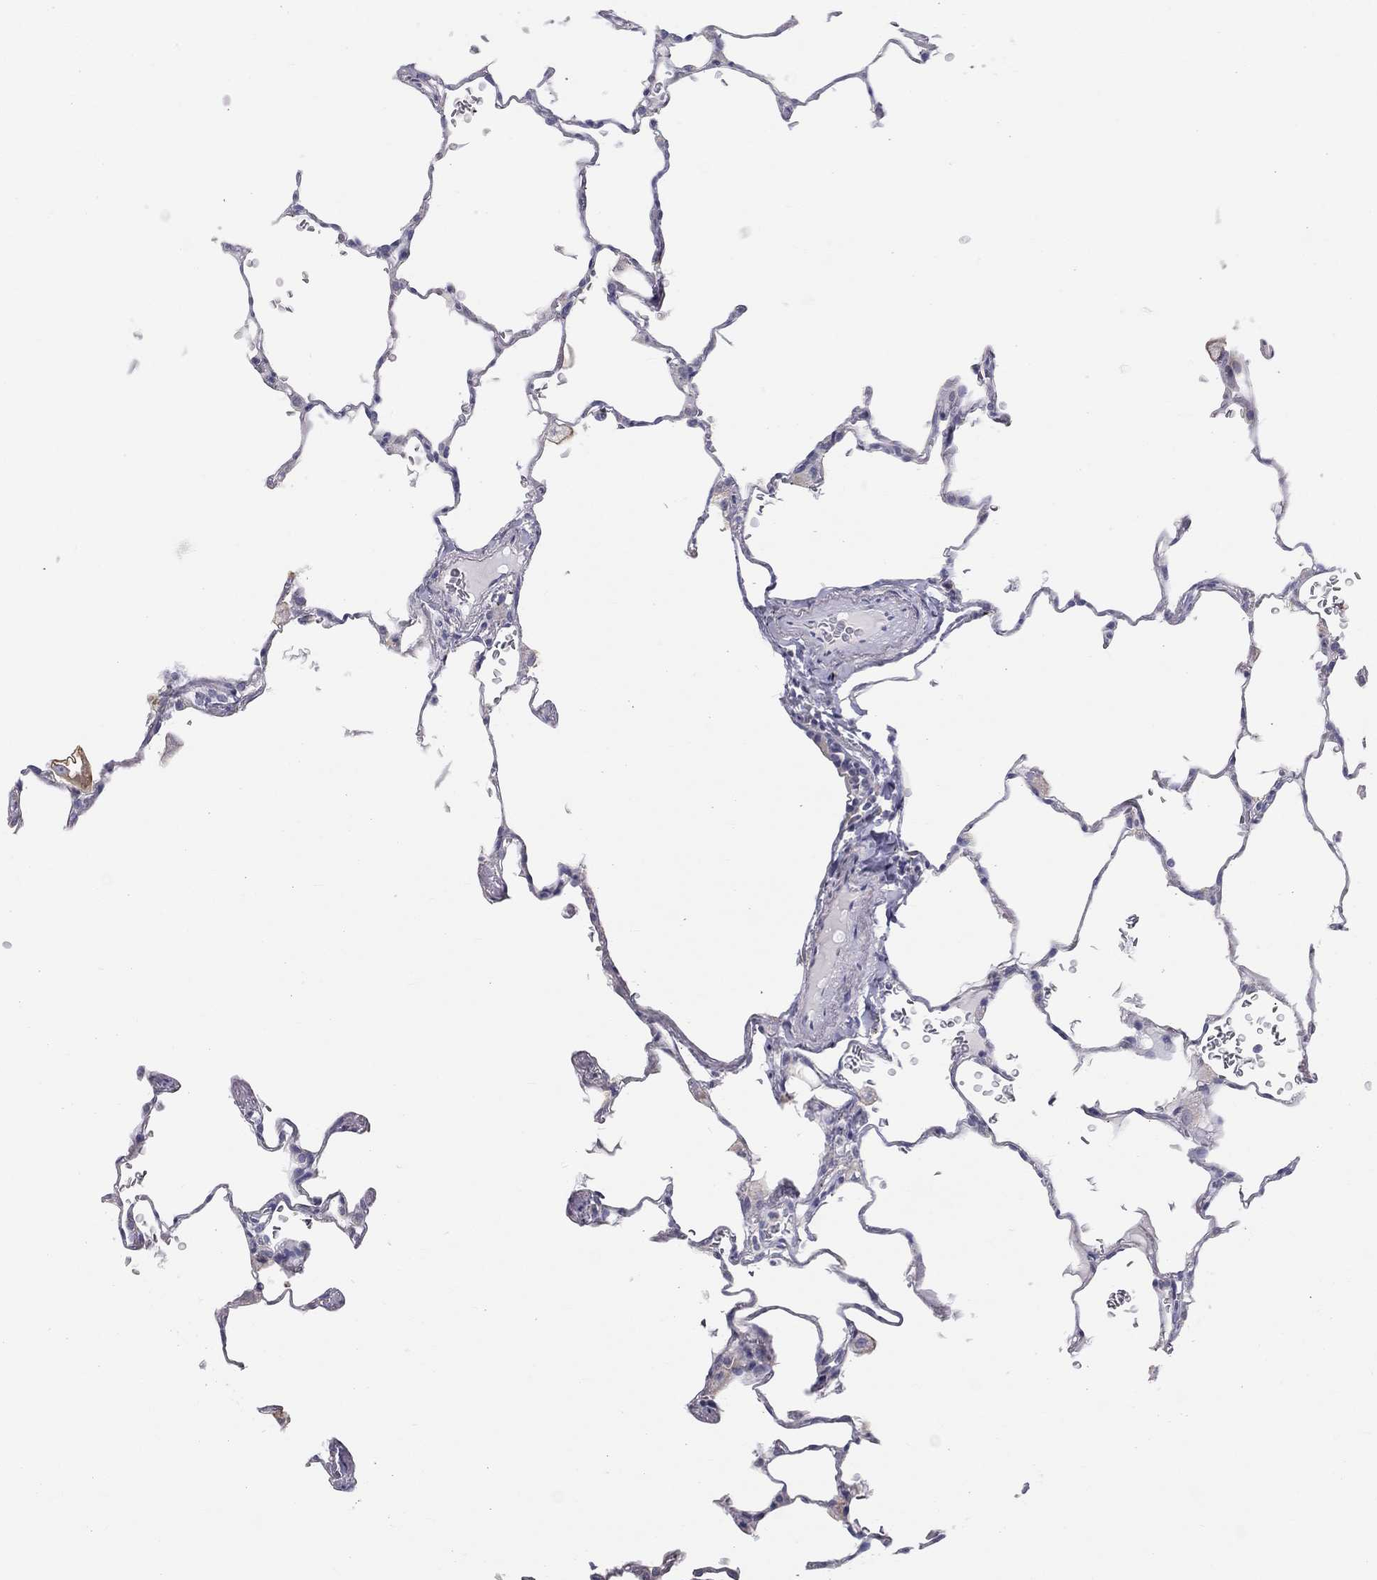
{"staining": {"intensity": "negative", "quantity": "none", "location": "none"}, "tissue": "lung", "cell_type": "Alveolar cells", "image_type": "normal", "snomed": [{"axis": "morphology", "description": "Normal tissue, NOS"}, {"axis": "morphology", "description": "Adenocarcinoma, metastatic, NOS"}, {"axis": "topography", "description": "Lung"}], "caption": "Immunohistochemical staining of unremarkable human lung exhibits no significant positivity in alveolar cells.", "gene": "MUC13", "patient": {"sex": "male", "age": 45}}